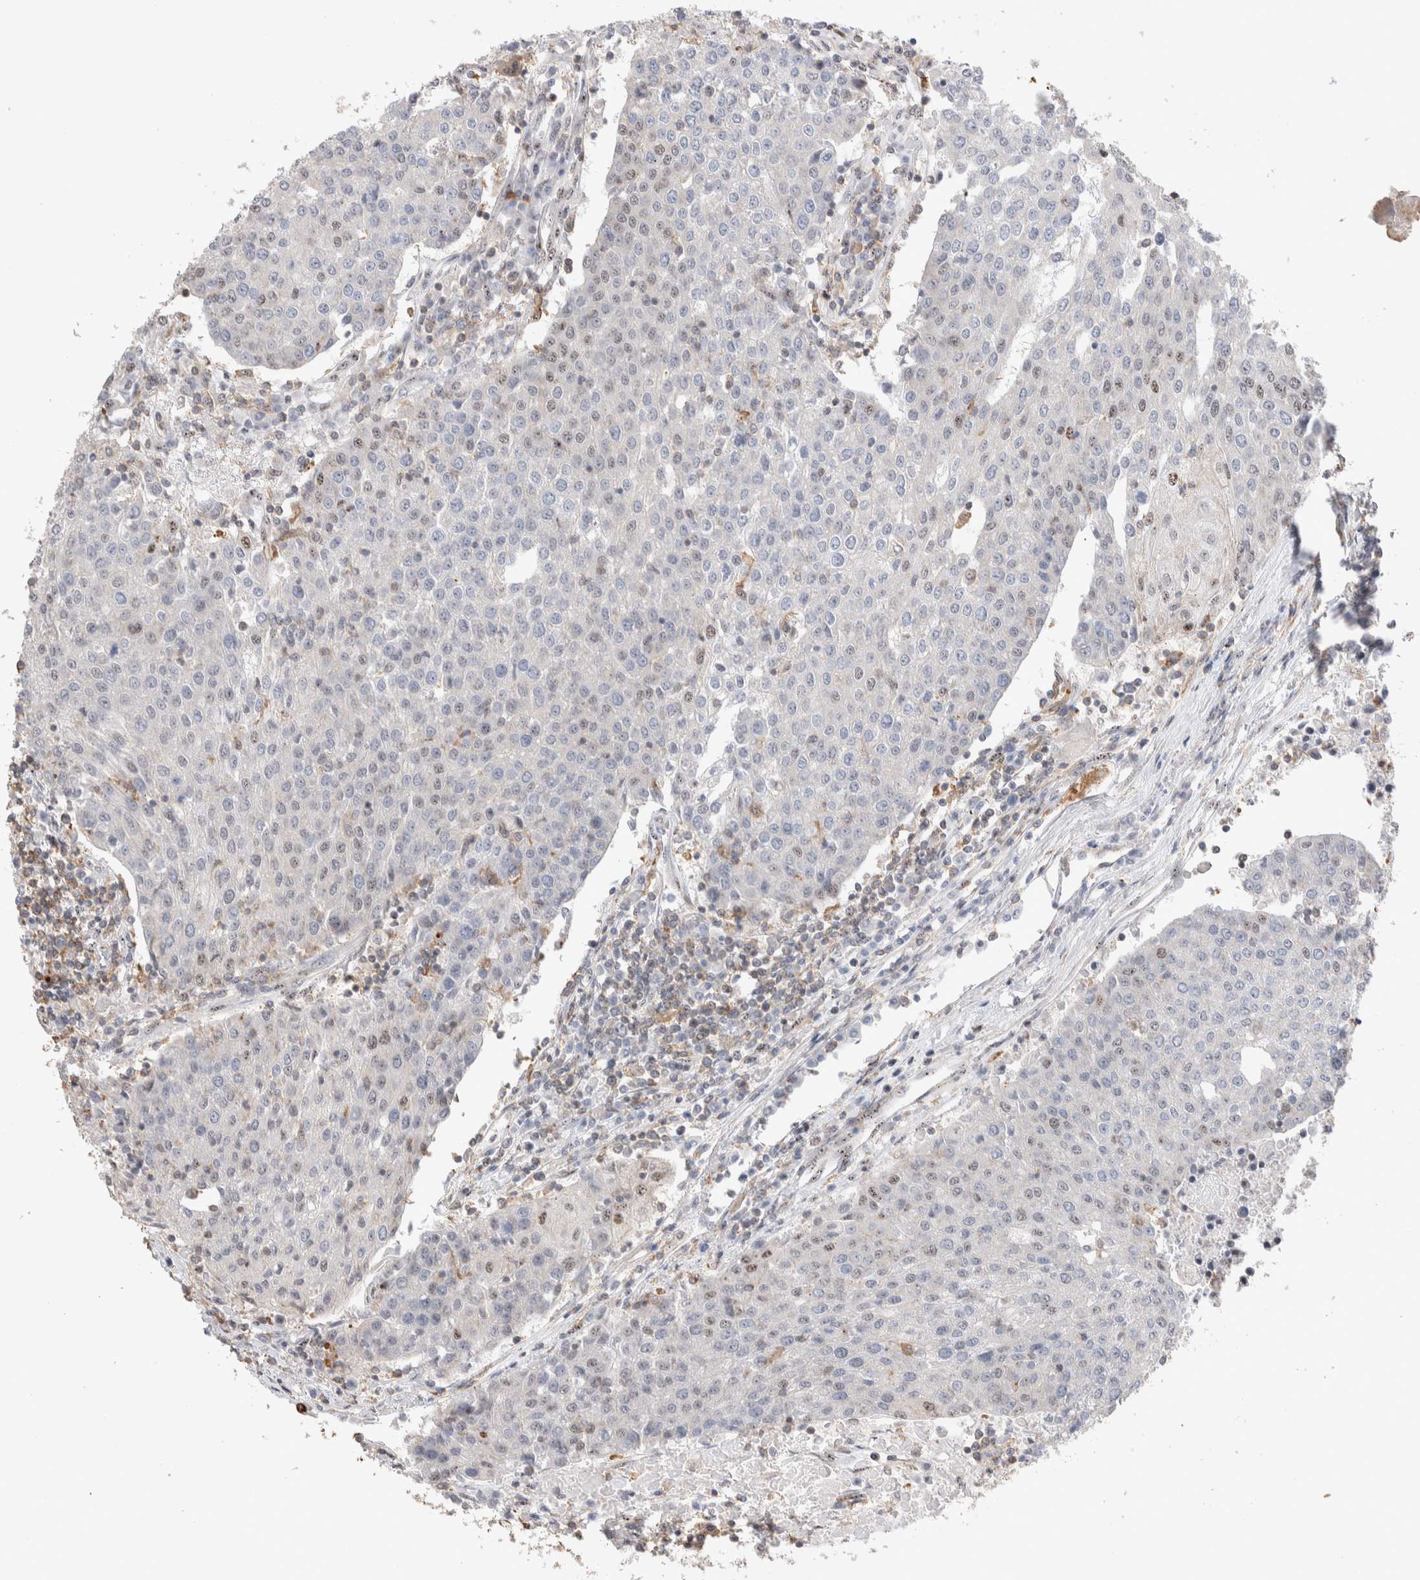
{"staining": {"intensity": "weak", "quantity": "<25%", "location": "nuclear"}, "tissue": "urothelial cancer", "cell_type": "Tumor cells", "image_type": "cancer", "snomed": [{"axis": "morphology", "description": "Urothelial carcinoma, High grade"}, {"axis": "topography", "description": "Urinary bladder"}], "caption": "This micrograph is of high-grade urothelial carcinoma stained with IHC to label a protein in brown with the nuclei are counter-stained blue. There is no positivity in tumor cells.", "gene": "ZNF704", "patient": {"sex": "female", "age": 85}}